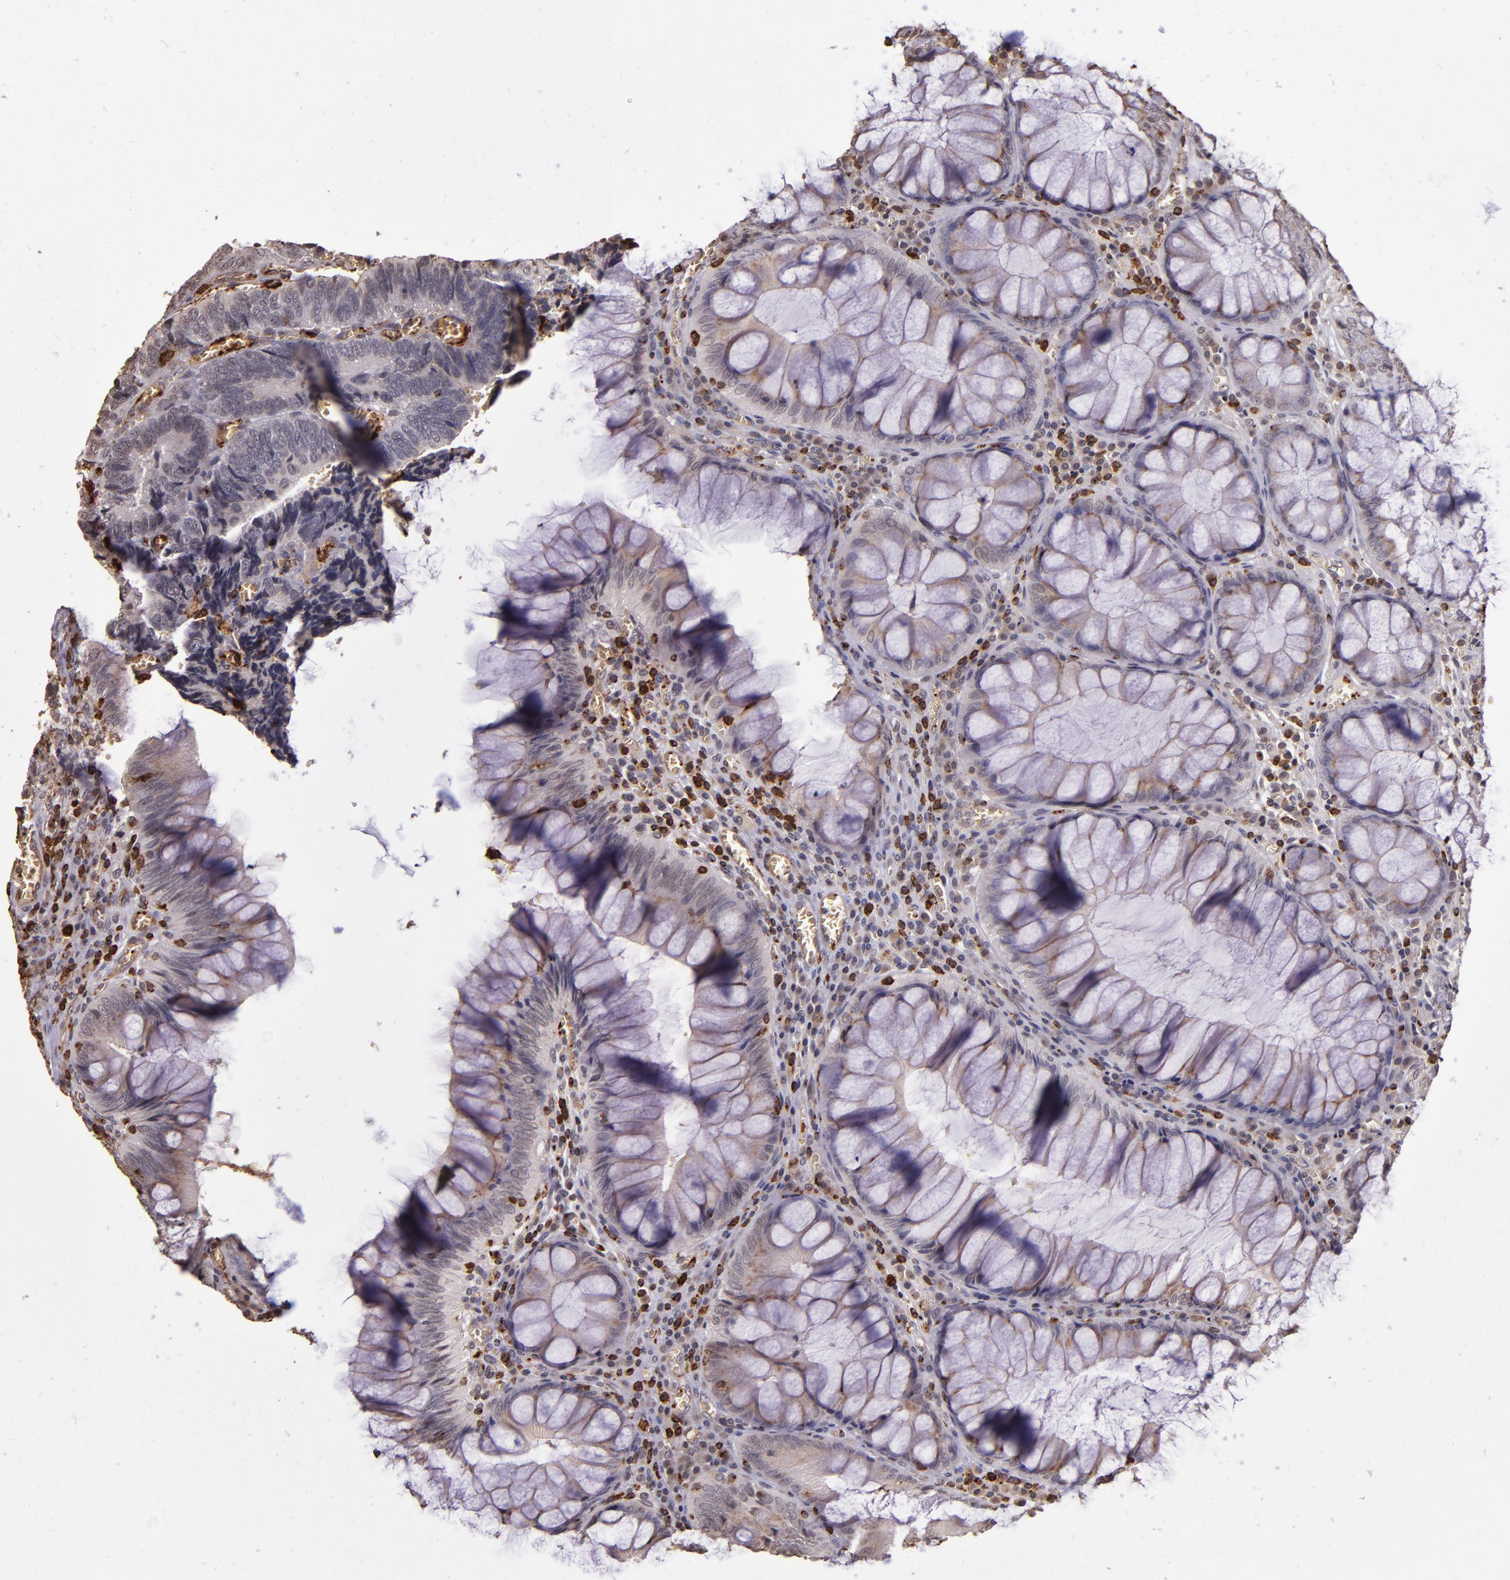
{"staining": {"intensity": "weak", "quantity": "<25%", "location": "cytoplasmic/membranous"}, "tissue": "colorectal cancer", "cell_type": "Tumor cells", "image_type": "cancer", "snomed": [{"axis": "morphology", "description": "Adenocarcinoma, NOS"}, {"axis": "topography", "description": "Colon"}], "caption": "Immunohistochemistry of human adenocarcinoma (colorectal) displays no staining in tumor cells. The staining was performed using DAB (3,3'-diaminobenzidine) to visualize the protein expression in brown, while the nuclei were stained in blue with hematoxylin (Magnification: 20x).", "gene": "SLC2A3", "patient": {"sex": "male", "age": 72}}